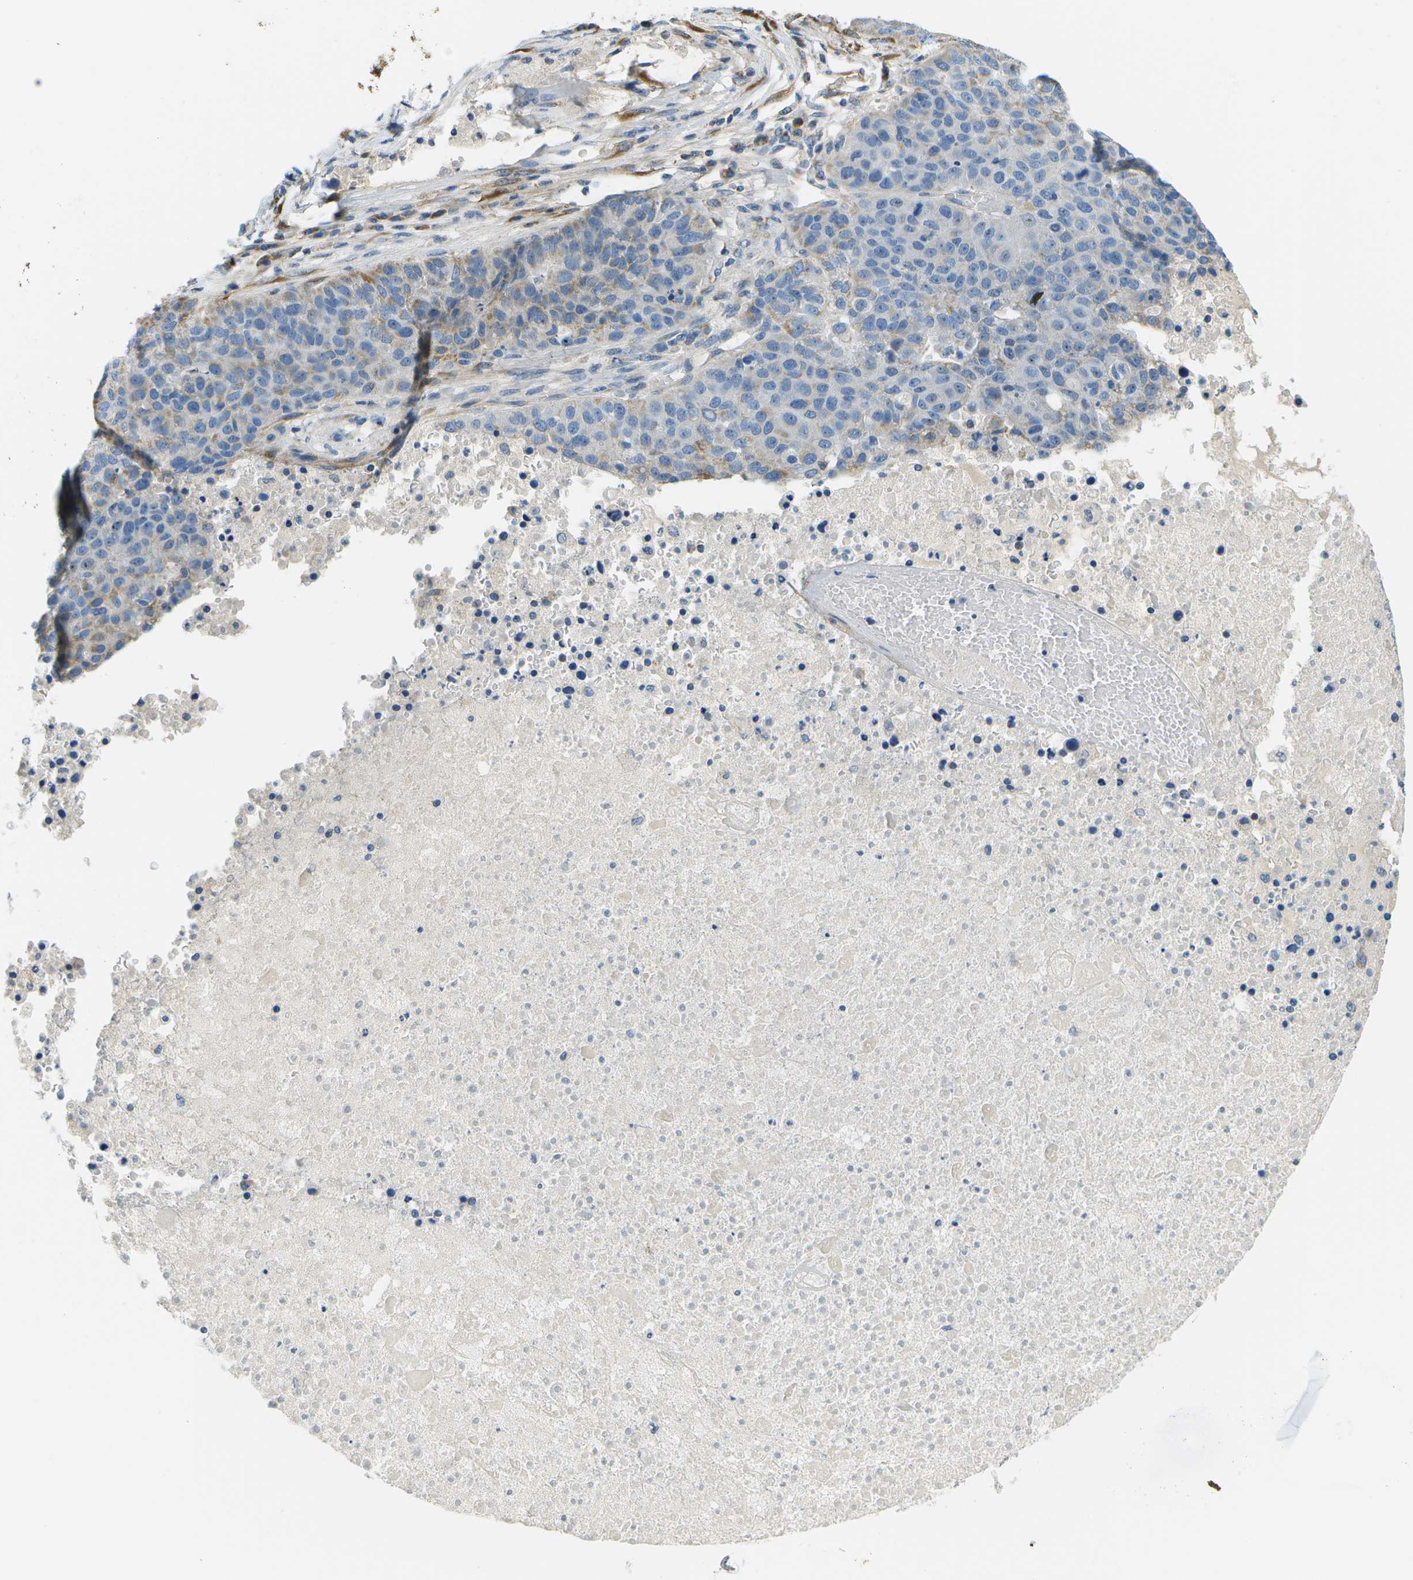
{"staining": {"intensity": "weak", "quantity": "<25%", "location": "cytoplasmic/membranous"}, "tissue": "pancreatic cancer", "cell_type": "Tumor cells", "image_type": "cancer", "snomed": [{"axis": "morphology", "description": "Adenocarcinoma, NOS"}, {"axis": "topography", "description": "Pancreas"}], "caption": "Immunohistochemical staining of pancreatic cancer displays no significant positivity in tumor cells. (DAB (3,3'-diaminobenzidine) IHC visualized using brightfield microscopy, high magnification).", "gene": "PTGIS", "patient": {"sex": "female", "age": 61}}